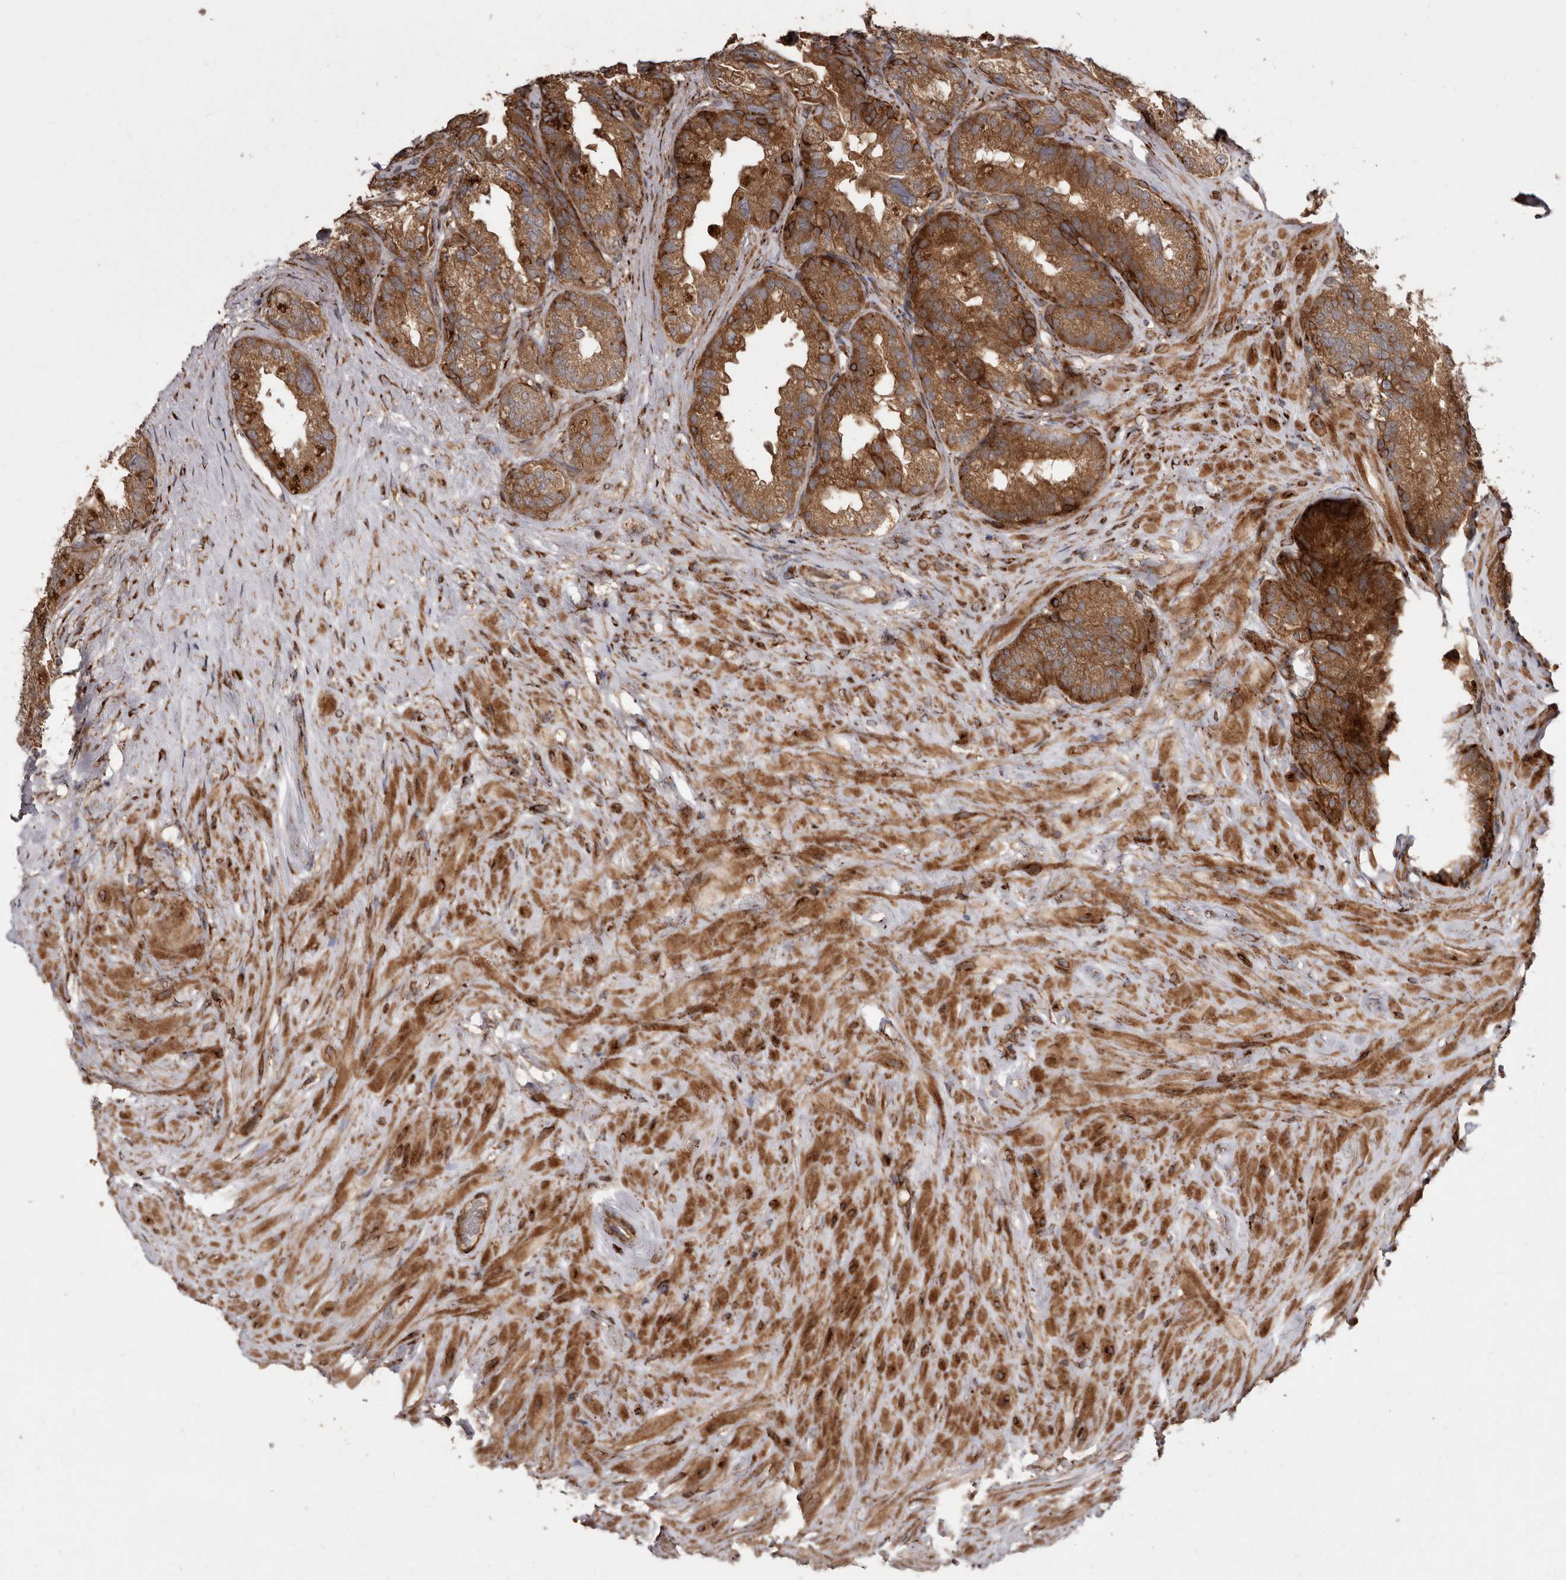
{"staining": {"intensity": "moderate", "quantity": ">75%", "location": "cytoplasmic/membranous"}, "tissue": "seminal vesicle", "cell_type": "Glandular cells", "image_type": "normal", "snomed": [{"axis": "morphology", "description": "Normal tissue, NOS"}, {"axis": "topography", "description": "Seminal veicle"}], "caption": "Protein staining exhibits moderate cytoplasmic/membranous positivity in about >75% of glandular cells in normal seminal vesicle.", "gene": "FLAD1", "patient": {"sex": "male", "age": 80}}